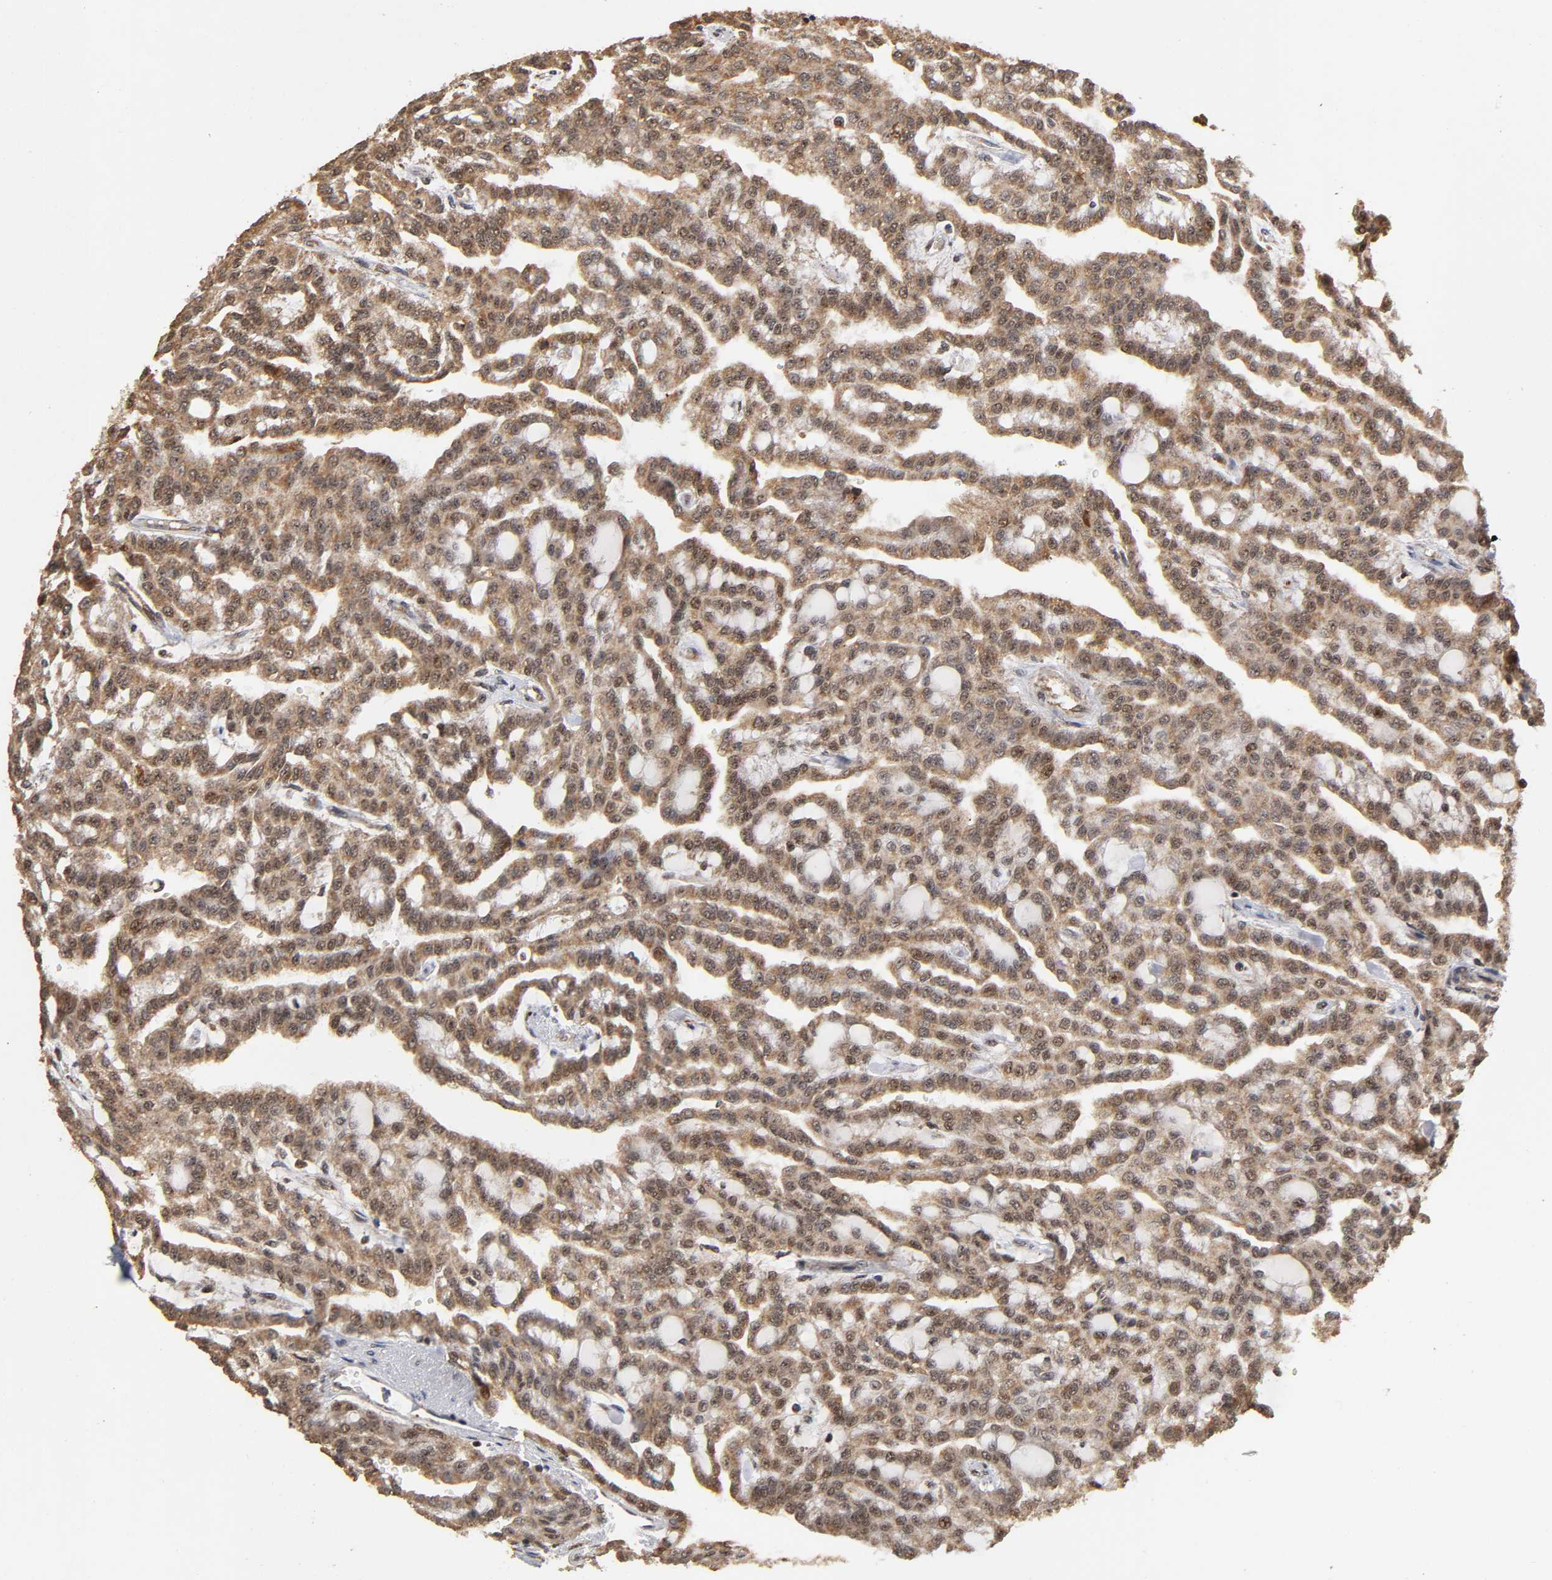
{"staining": {"intensity": "moderate", "quantity": ">75%", "location": "cytoplasmic/membranous,nuclear"}, "tissue": "renal cancer", "cell_type": "Tumor cells", "image_type": "cancer", "snomed": [{"axis": "morphology", "description": "Adenocarcinoma, NOS"}, {"axis": "topography", "description": "Kidney"}], "caption": "The immunohistochemical stain shows moderate cytoplasmic/membranous and nuclear staining in tumor cells of renal cancer (adenocarcinoma) tissue.", "gene": "RNF122", "patient": {"sex": "male", "age": 63}}